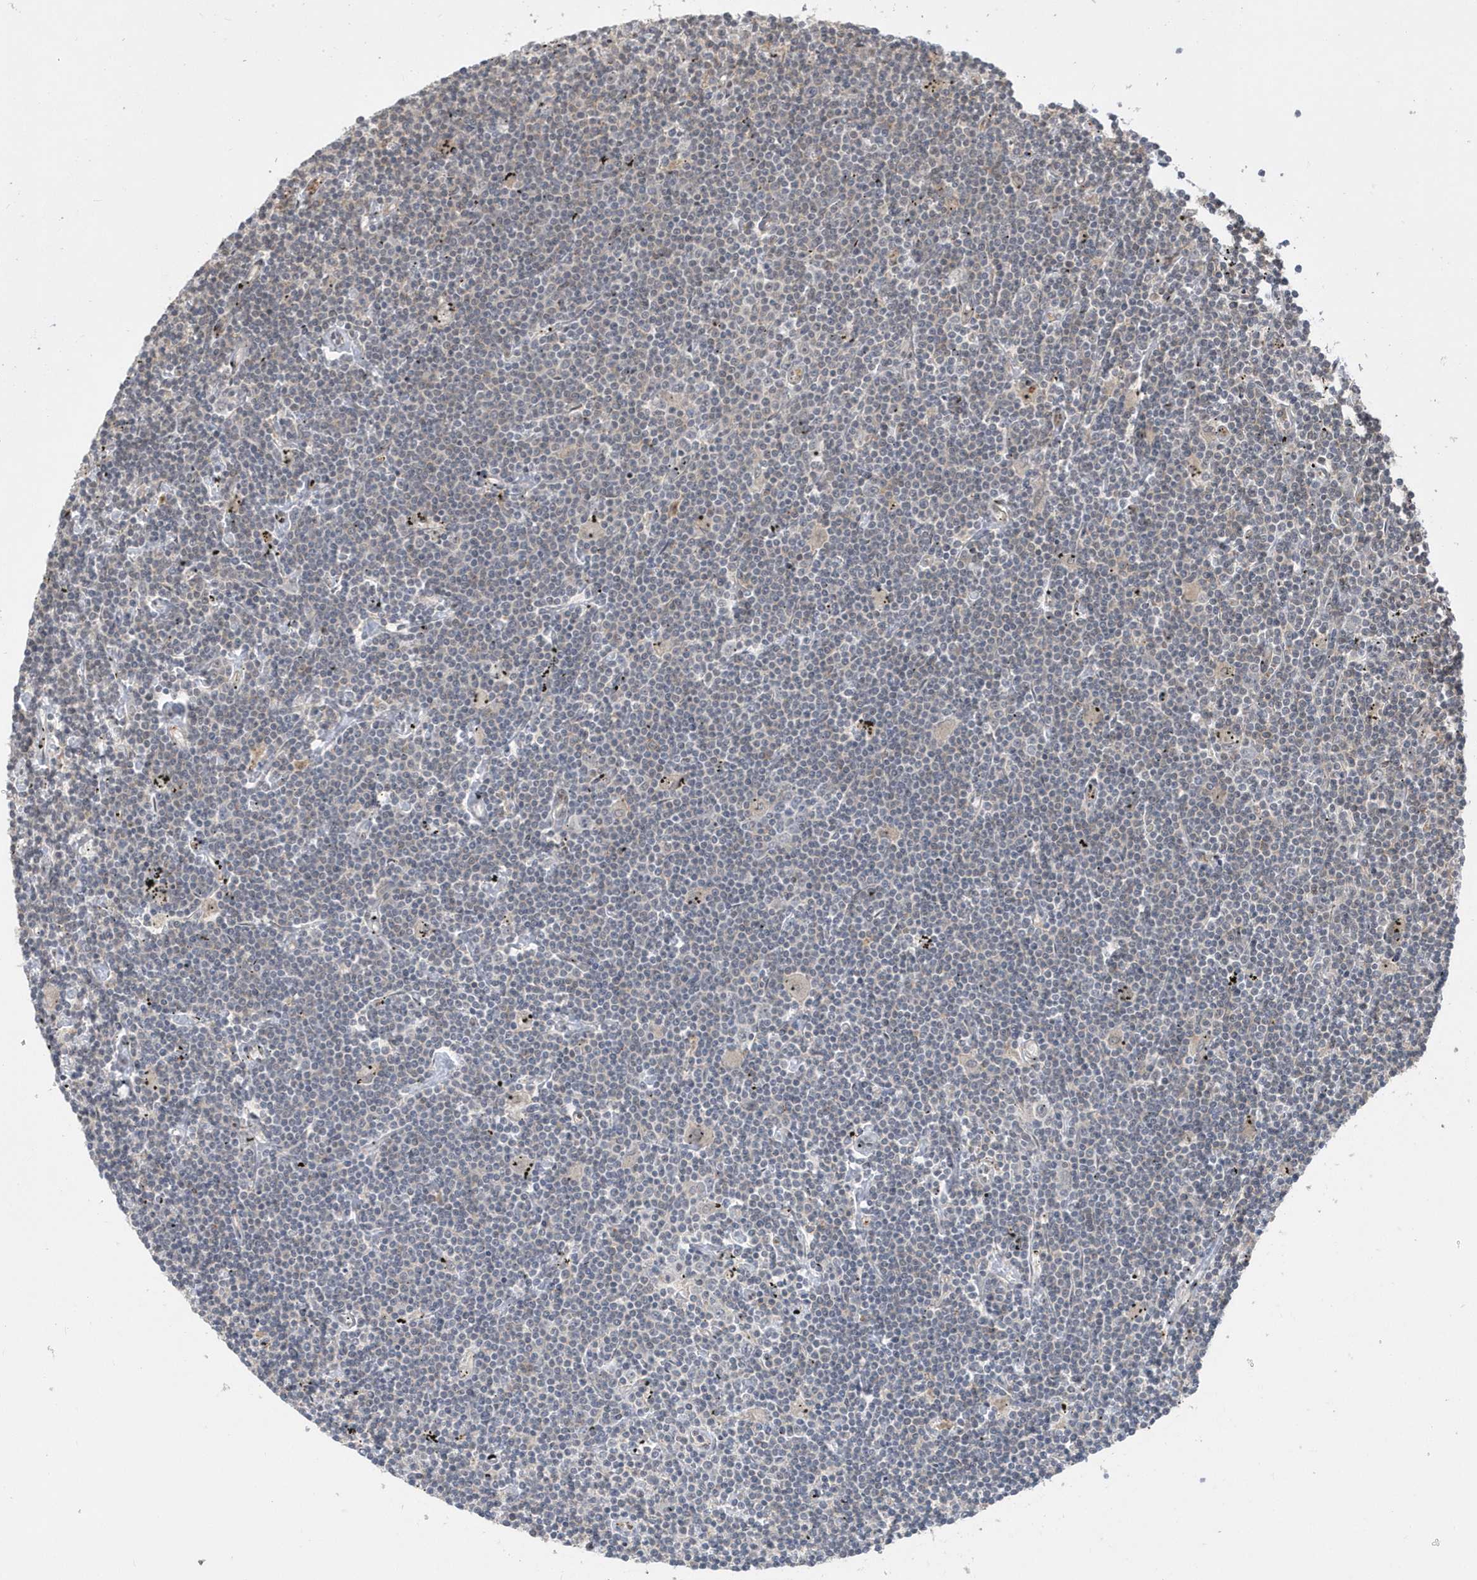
{"staining": {"intensity": "negative", "quantity": "none", "location": "none"}, "tissue": "lymphoma", "cell_type": "Tumor cells", "image_type": "cancer", "snomed": [{"axis": "morphology", "description": "Malignant lymphoma, non-Hodgkin's type, Low grade"}, {"axis": "topography", "description": "Spleen"}], "caption": "Immunohistochemistry (IHC) image of neoplastic tissue: human malignant lymphoma, non-Hodgkin's type (low-grade) stained with DAB (3,3'-diaminobenzidine) shows no significant protein staining in tumor cells.", "gene": "CRIP3", "patient": {"sex": "male", "age": 76}}